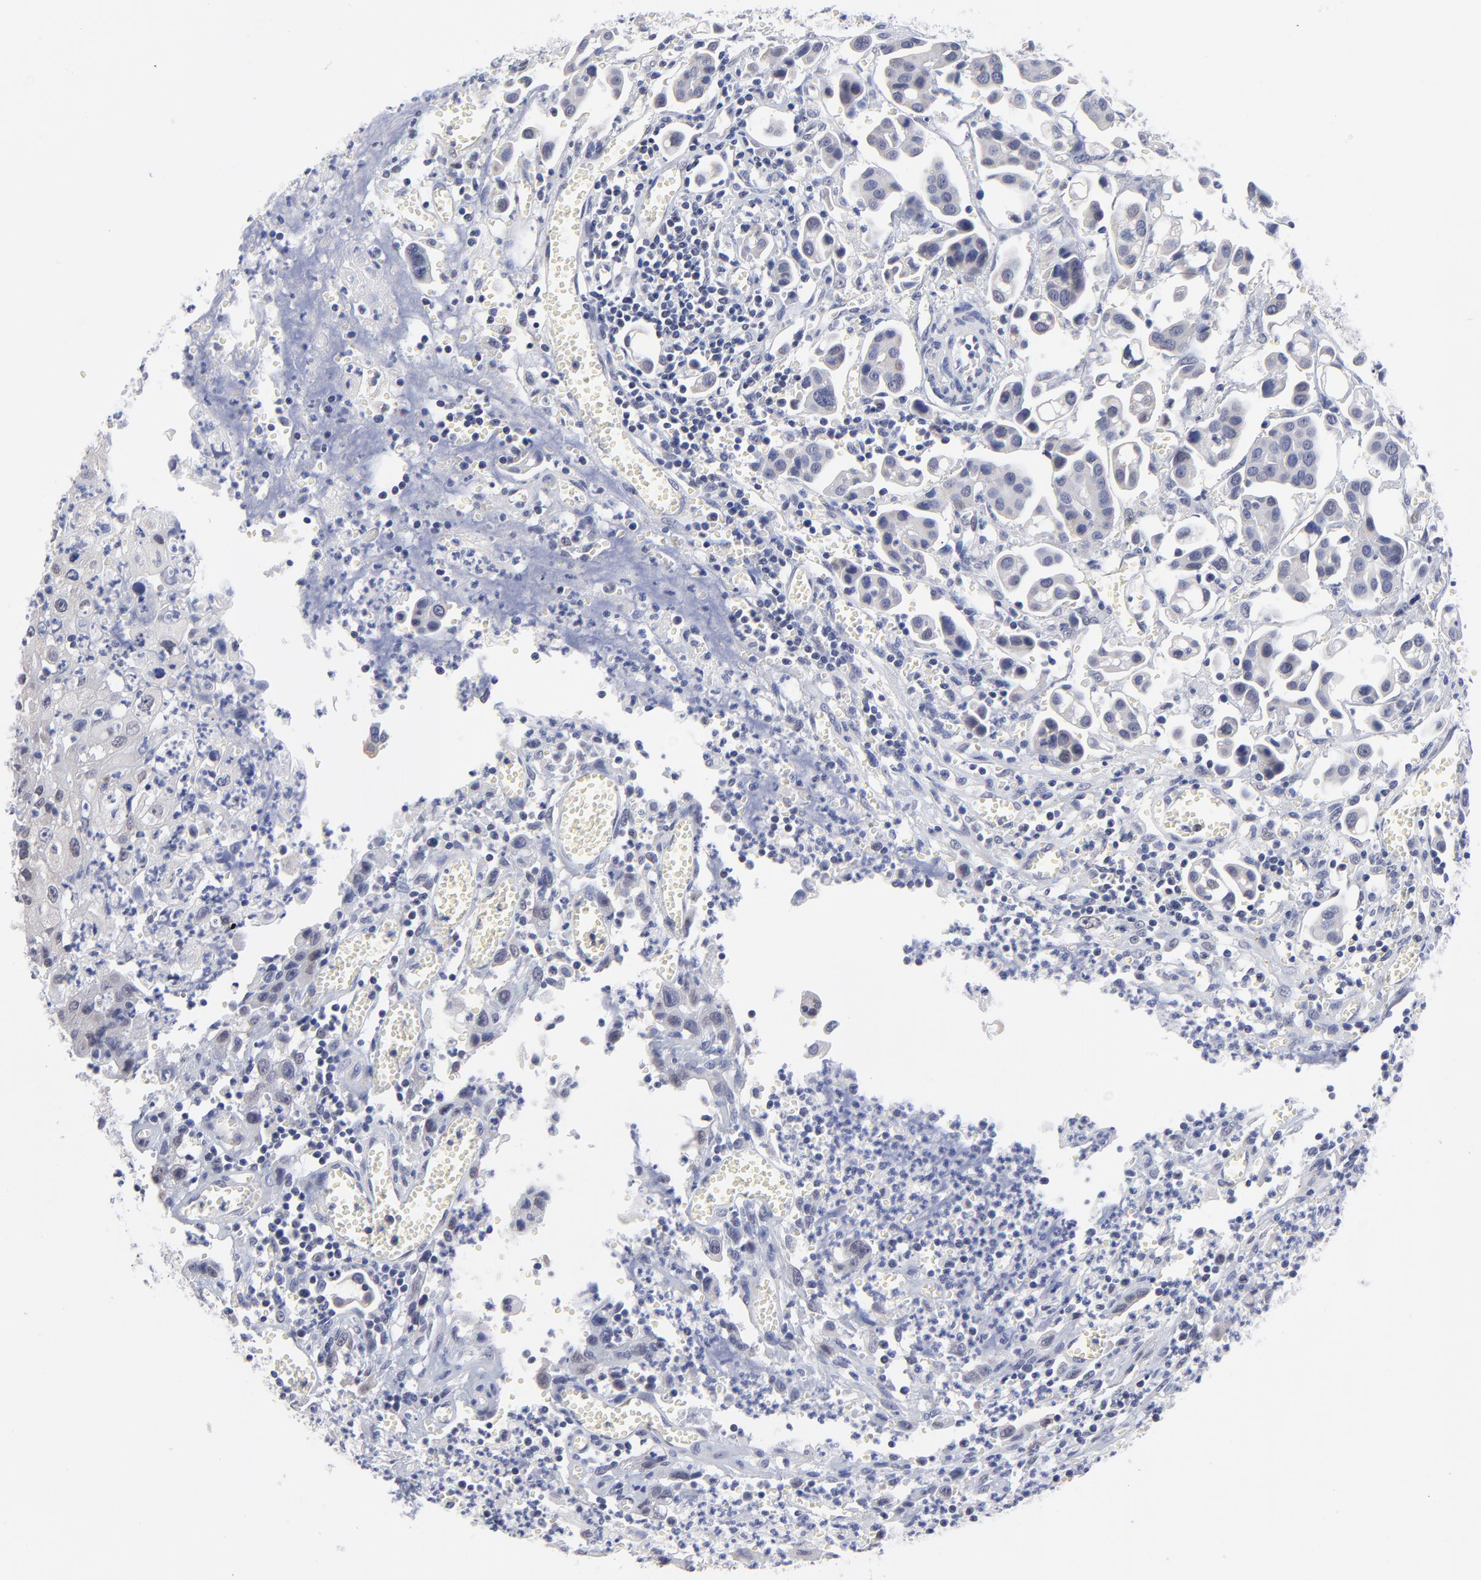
{"staining": {"intensity": "negative", "quantity": "none", "location": "none"}, "tissue": "urothelial cancer", "cell_type": "Tumor cells", "image_type": "cancer", "snomed": [{"axis": "morphology", "description": "Urothelial carcinoma, High grade"}, {"axis": "topography", "description": "Urinary bladder"}], "caption": "Image shows no protein staining in tumor cells of urothelial cancer tissue.", "gene": "FBXO8", "patient": {"sex": "male", "age": 66}}